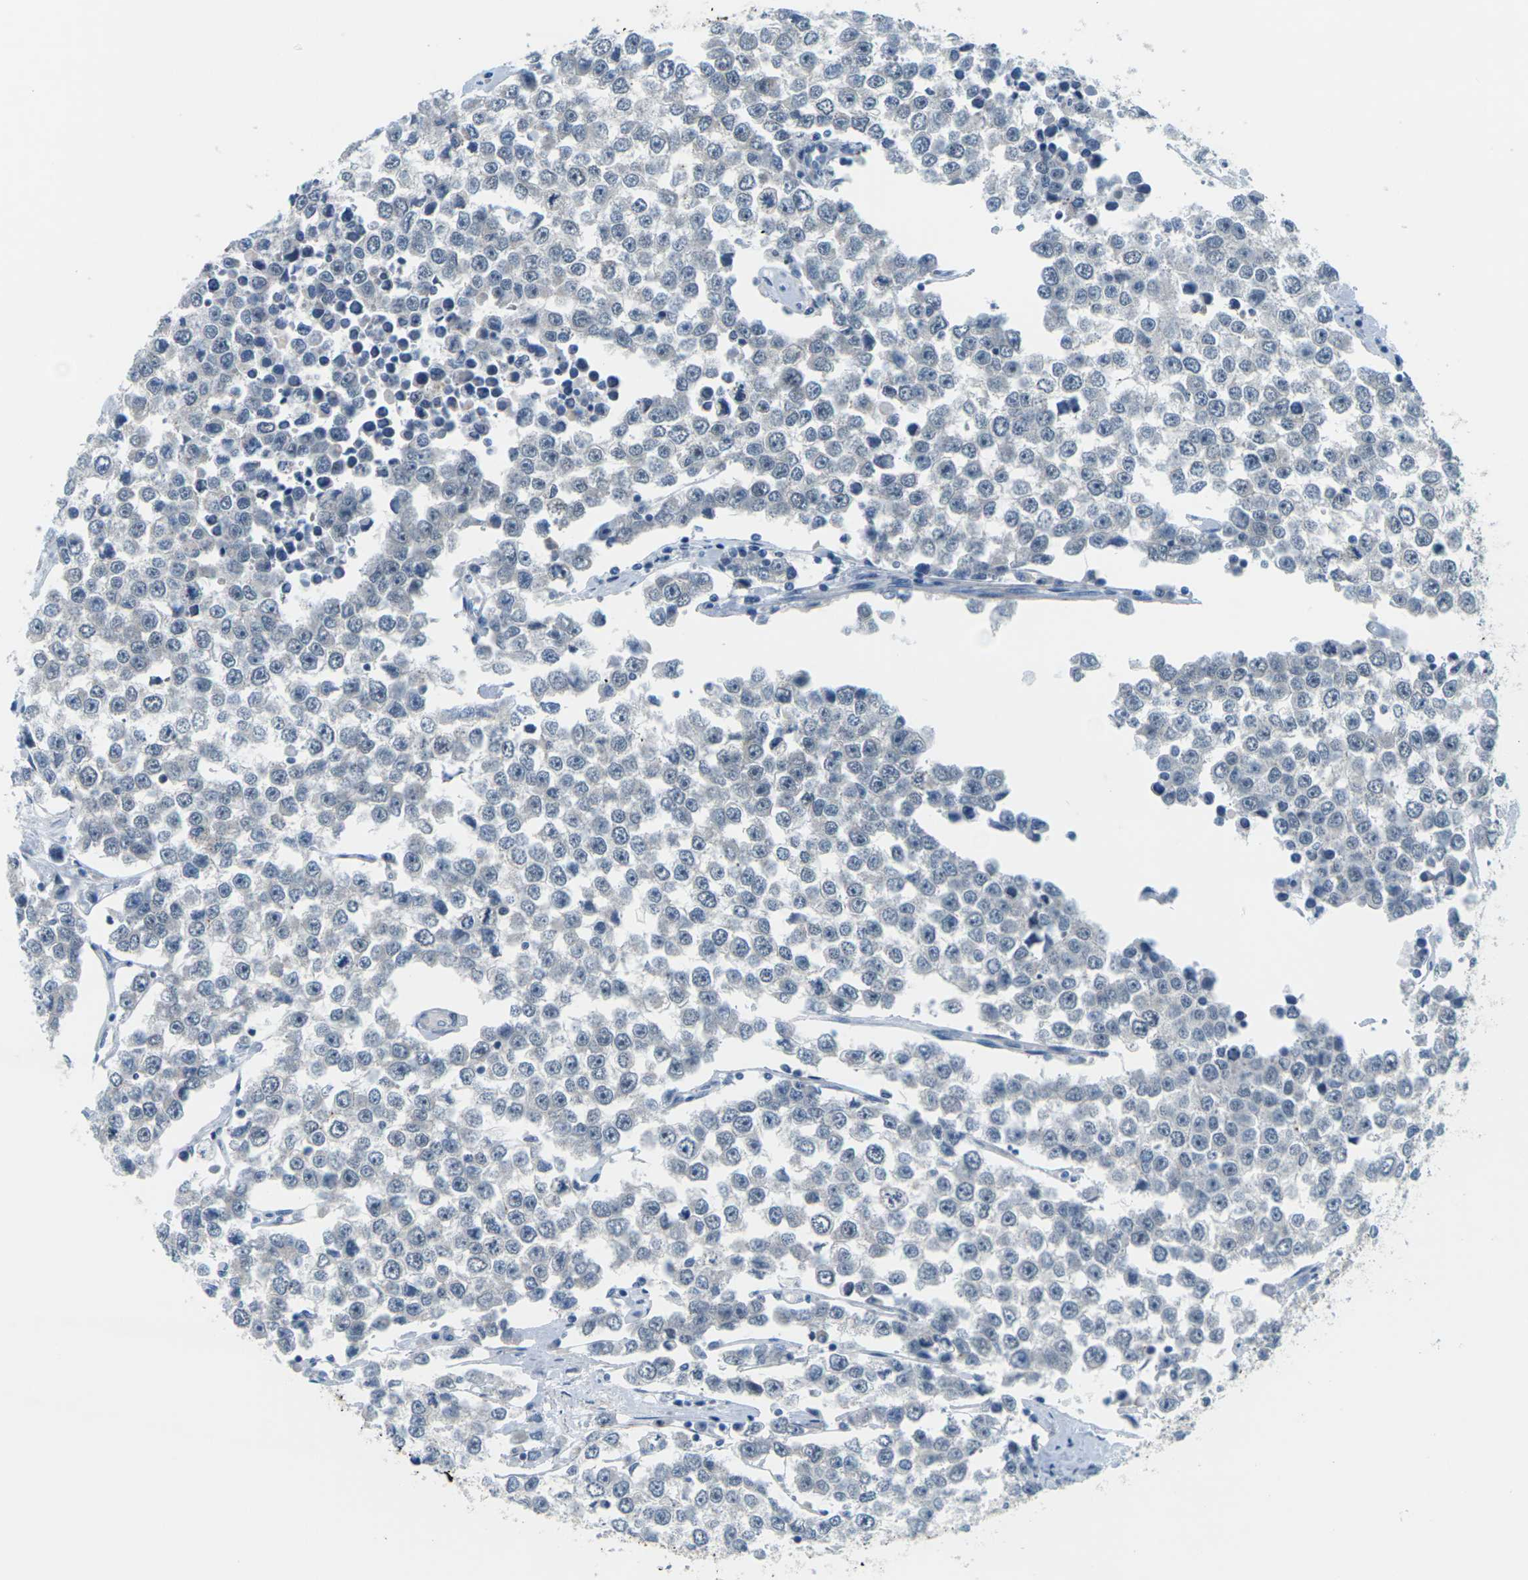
{"staining": {"intensity": "negative", "quantity": "none", "location": "none"}, "tissue": "testis cancer", "cell_type": "Tumor cells", "image_type": "cancer", "snomed": [{"axis": "morphology", "description": "Seminoma, NOS"}, {"axis": "morphology", "description": "Carcinoma, Embryonal, NOS"}, {"axis": "topography", "description": "Testis"}], "caption": "A high-resolution image shows immunohistochemistry staining of testis cancer (seminoma), which reveals no significant staining in tumor cells.", "gene": "SLC13A3", "patient": {"sex": "male", "age": 52}}